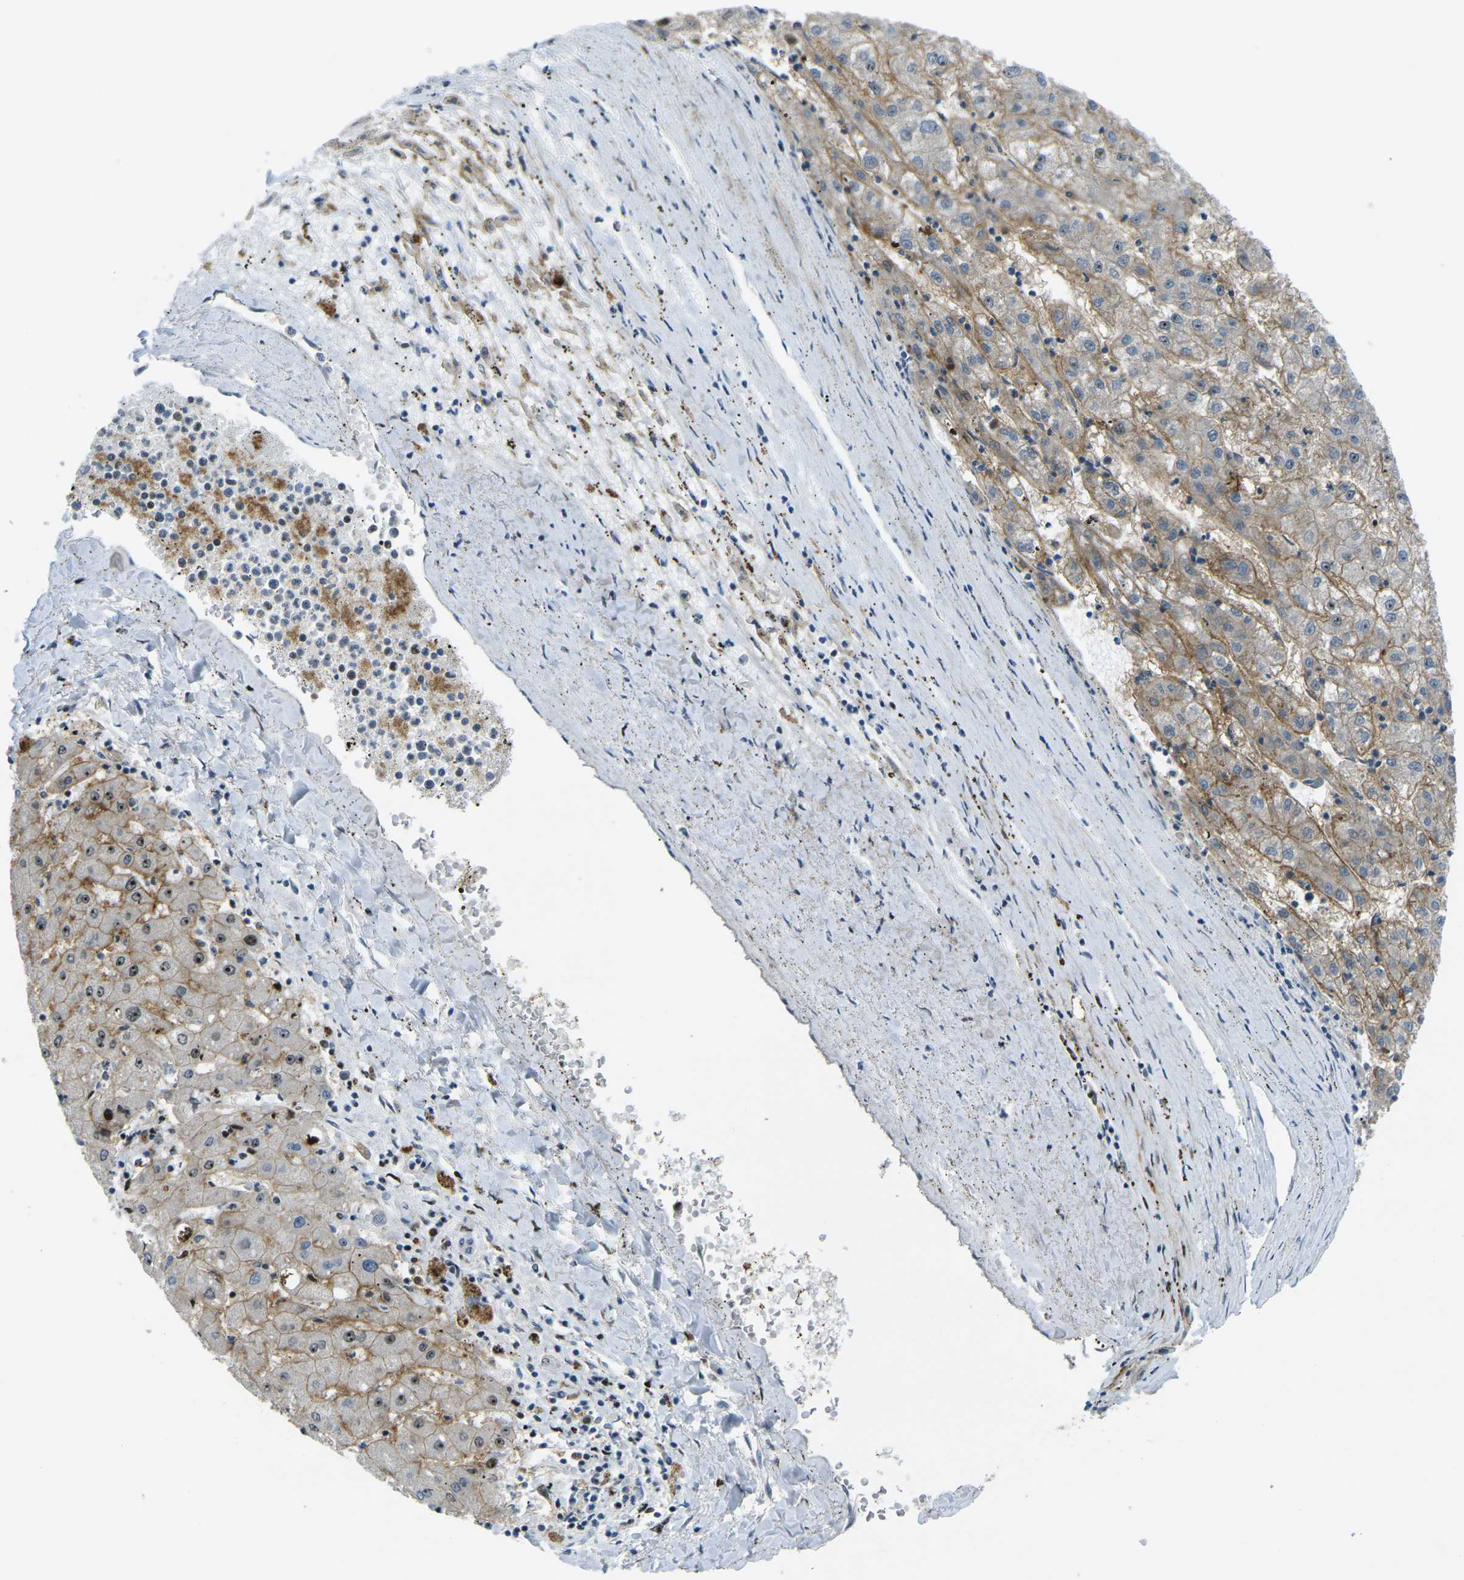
{"staining": {"intensity": "moderate", "quantity": ">75%", "location": "cytoplasmic/membranous,nuclear"}, "tissue": "liver cancer", "cell_type": "Tumor cells", "image_type": "cancer", "snomed": [{"axis": "morphology", "description": "Carcinoma, Hepatocellular, NOS"}, {"axis": "topography", "description": "Liver"}], "caption": "IHC image of neoplastic tissue: human liver cancer stained using immunohistochemistry (IHC) shows medium levels of moderate protein expression localized specifically in the cytoplasmic/membranous and nuclear of tumor cells, appearing as a cytoplasmic/membranous and nuclear brown color.", "gene": "UBE2C", "patient": {"sex": "male", "age": 72}}